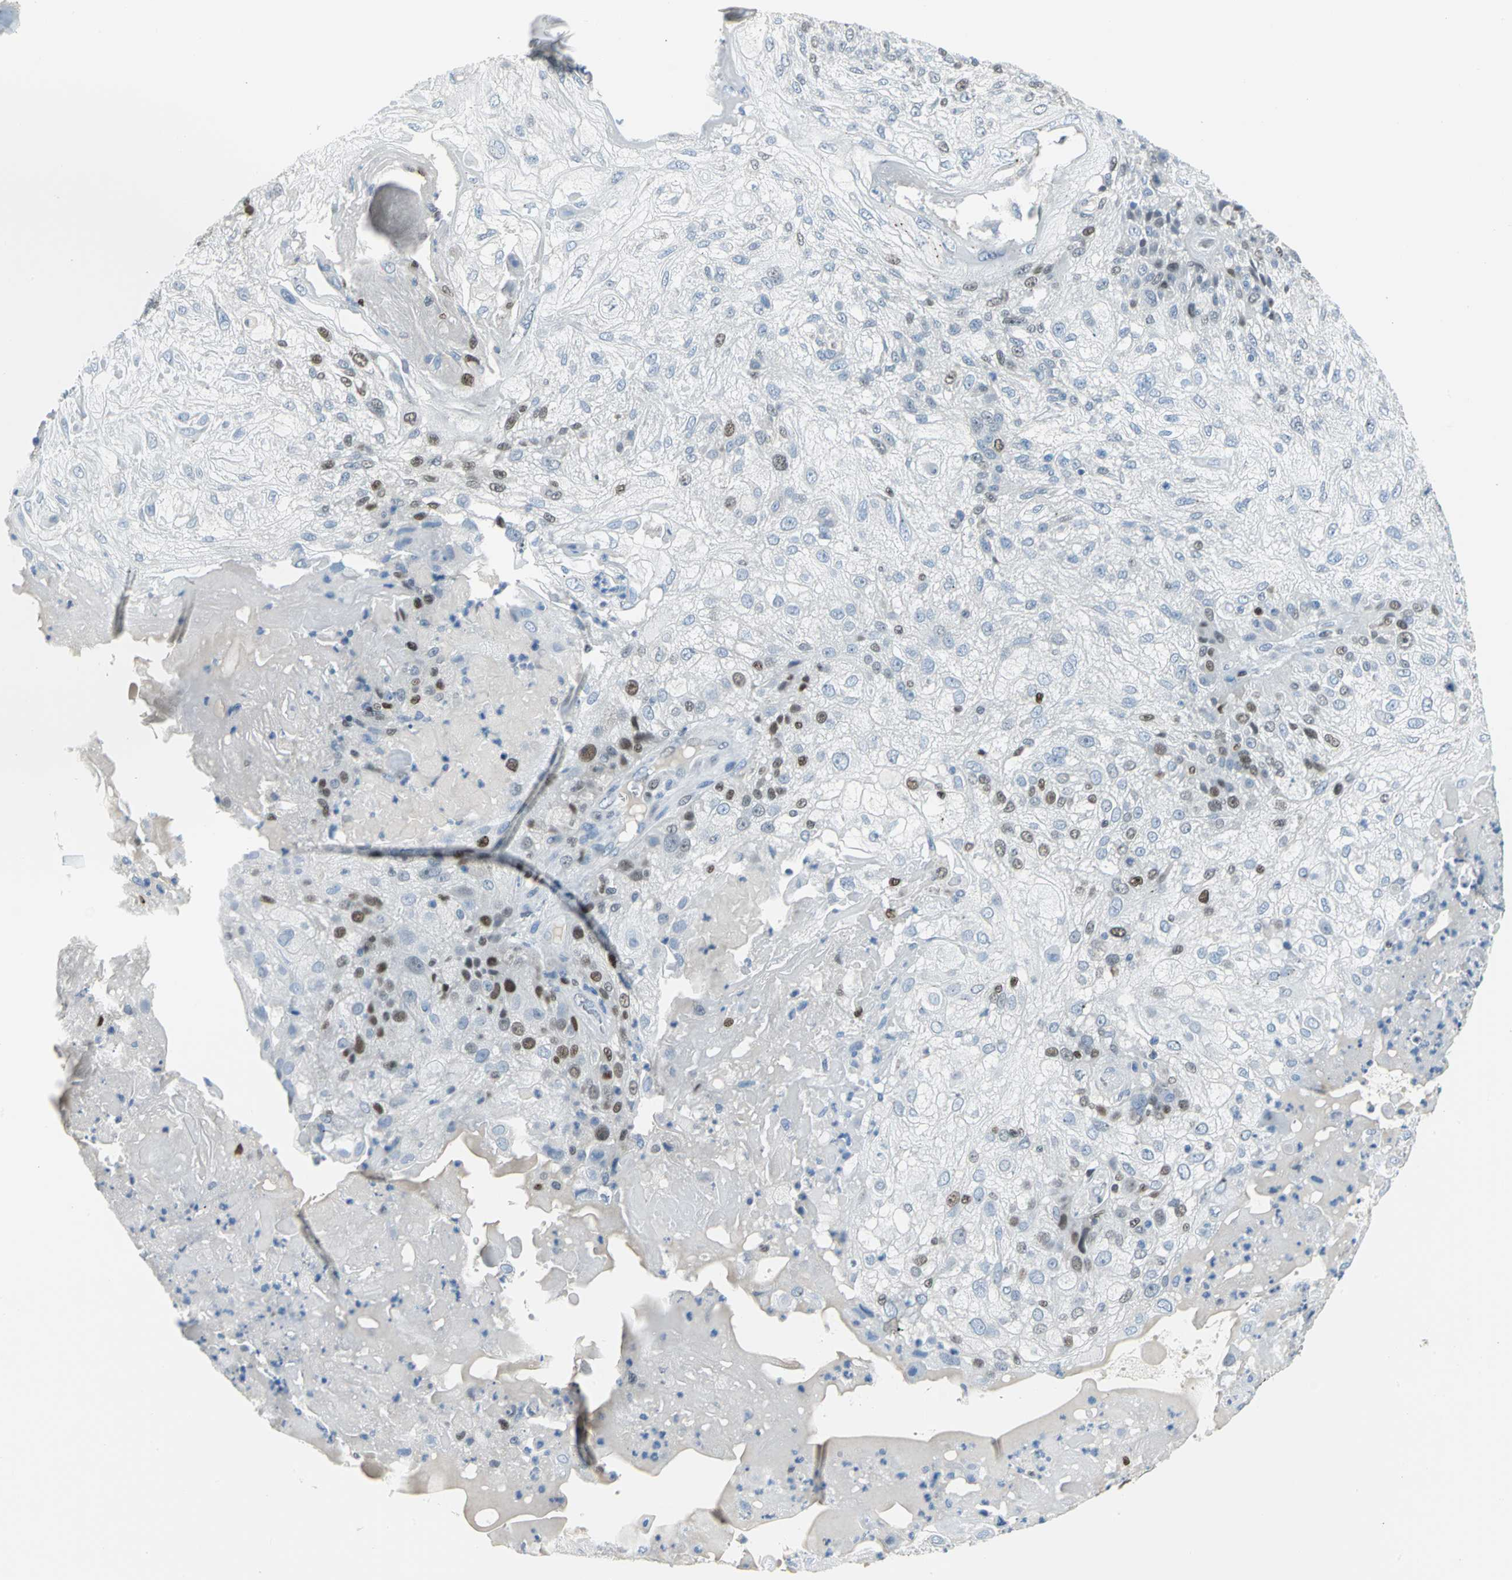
{"staining": {"intensity": "moderate", "quantity": "25%-75%", "location": "nuclear"}, "tissue": "skin cancer", "cell_type": "Tumor cells", "image_type": "cancer", "snomed": [{"axis": "morphology", "description": "Normal tissue, NOS"}, {"axis": "morphology", "description": "Squamous cell carcinoma, NOS"}, {"axis": "topography", "description": "Skin"}], "caption": "A photomicrograph of skin squamous cell carcinoma stained for a protein displays moderate nuclear brown staining in tumor cells. The protein of interest is stained brown, and the nuclei are stained in blue (DAB (3,3'-diaminobenzidine) IHC with brightfield microscopy, high magnification).", "gene": "MCM3", "patient": {"sex": "female", "age": 83}}